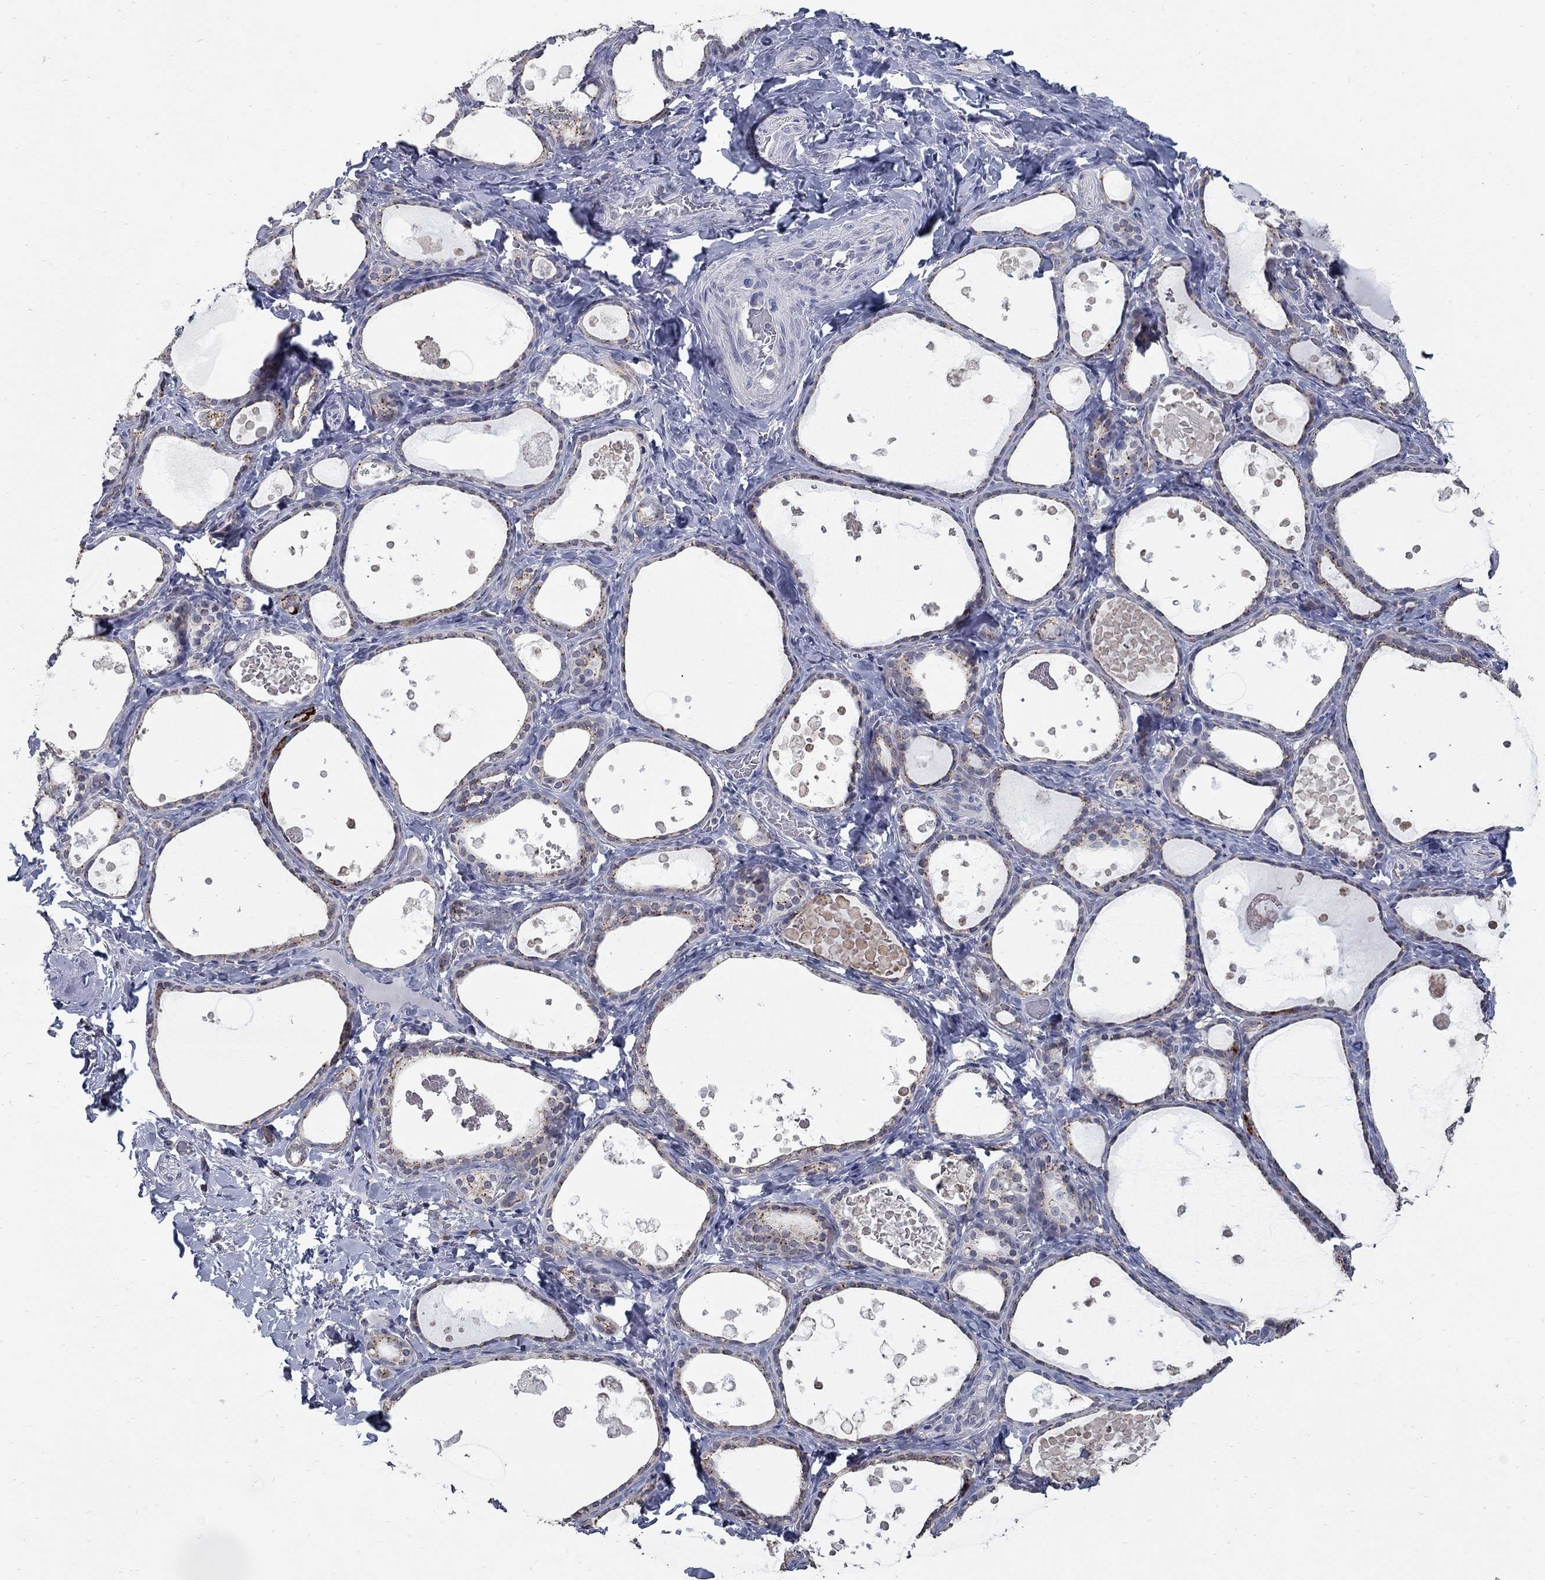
{"staining": {"intensity": "strong", "quantity": "<25%", "location": "cytoplasmic/membranous"}, "tissue": "thyroid gland", "cell_type": "Glandular cells", "image_type": "normal", "snomed": [{"axis": "morphology", "description": "Normal tissue, NOS"}, {"axis": "topography", "description": "Thyroid gland"}], "caption": "Immunohistochemical staining of benign human thyroid gland demonstrates <25% levels of strong cytoplasmic/membranous protein positivity in approximately <25% of glandular cells.", "gene": "KIAA0319L", "patient": {"sex": "female", "age": 56}}